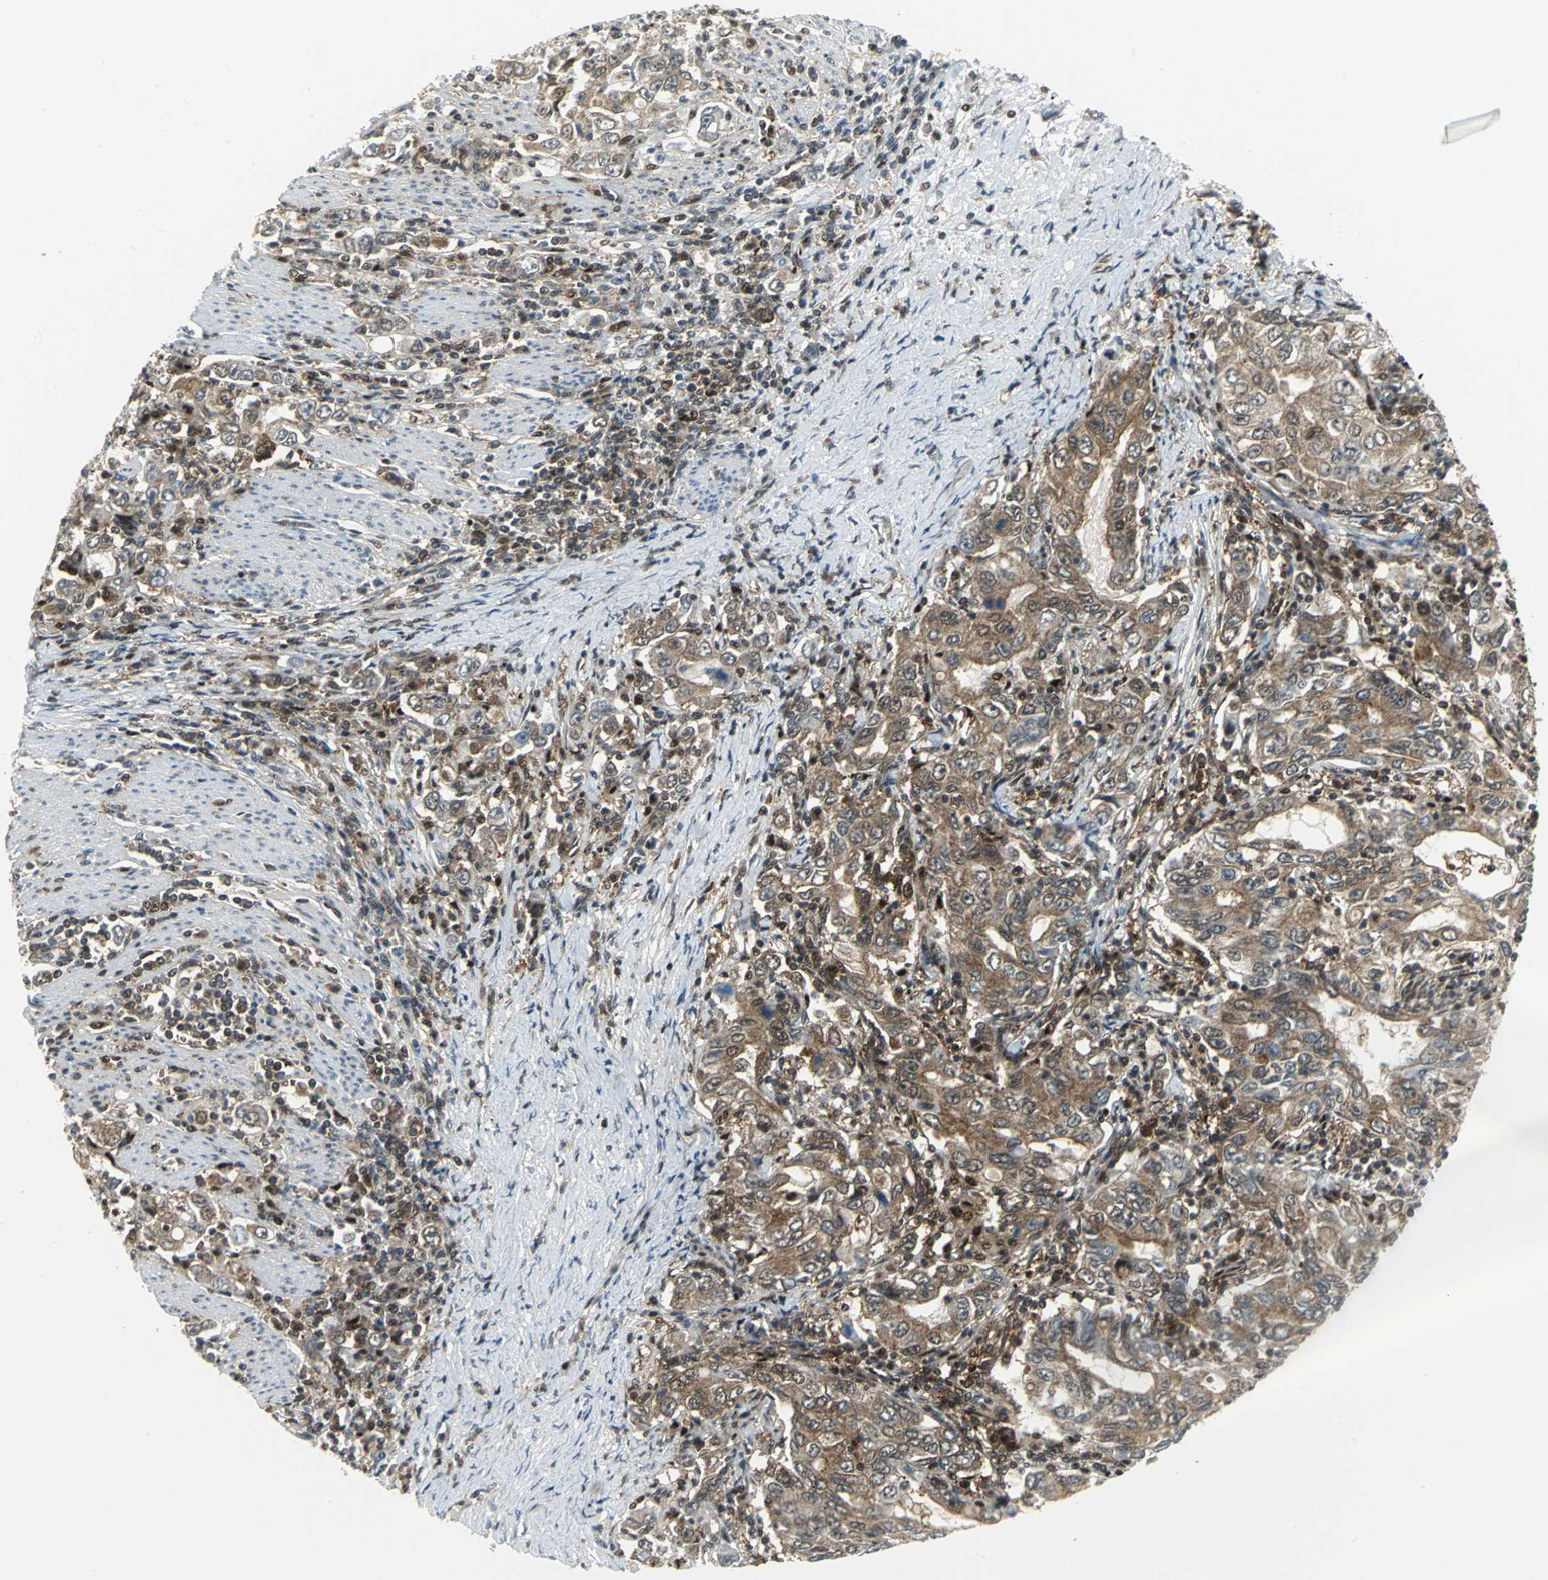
{"staining": {"intensity": "moderate", "quantity": ">75%", "location": "cytoplasmic/membranous"}, "tissue": "stomach cancer", "cell_type": "Tumor cells", "image_type": "cancer", "snomed": [{"axis": "morphology", "description": "Adenocarcinoma, NOS"}, {"axis": "topography", "description": "Stomach, lower"}], "caption": "Human stomach adenocarcinoma stained with a protein marker shows moderate staining in tumor cells.", "gene": "PSMA4", "patient": {"sex": "female", "age": 72}}